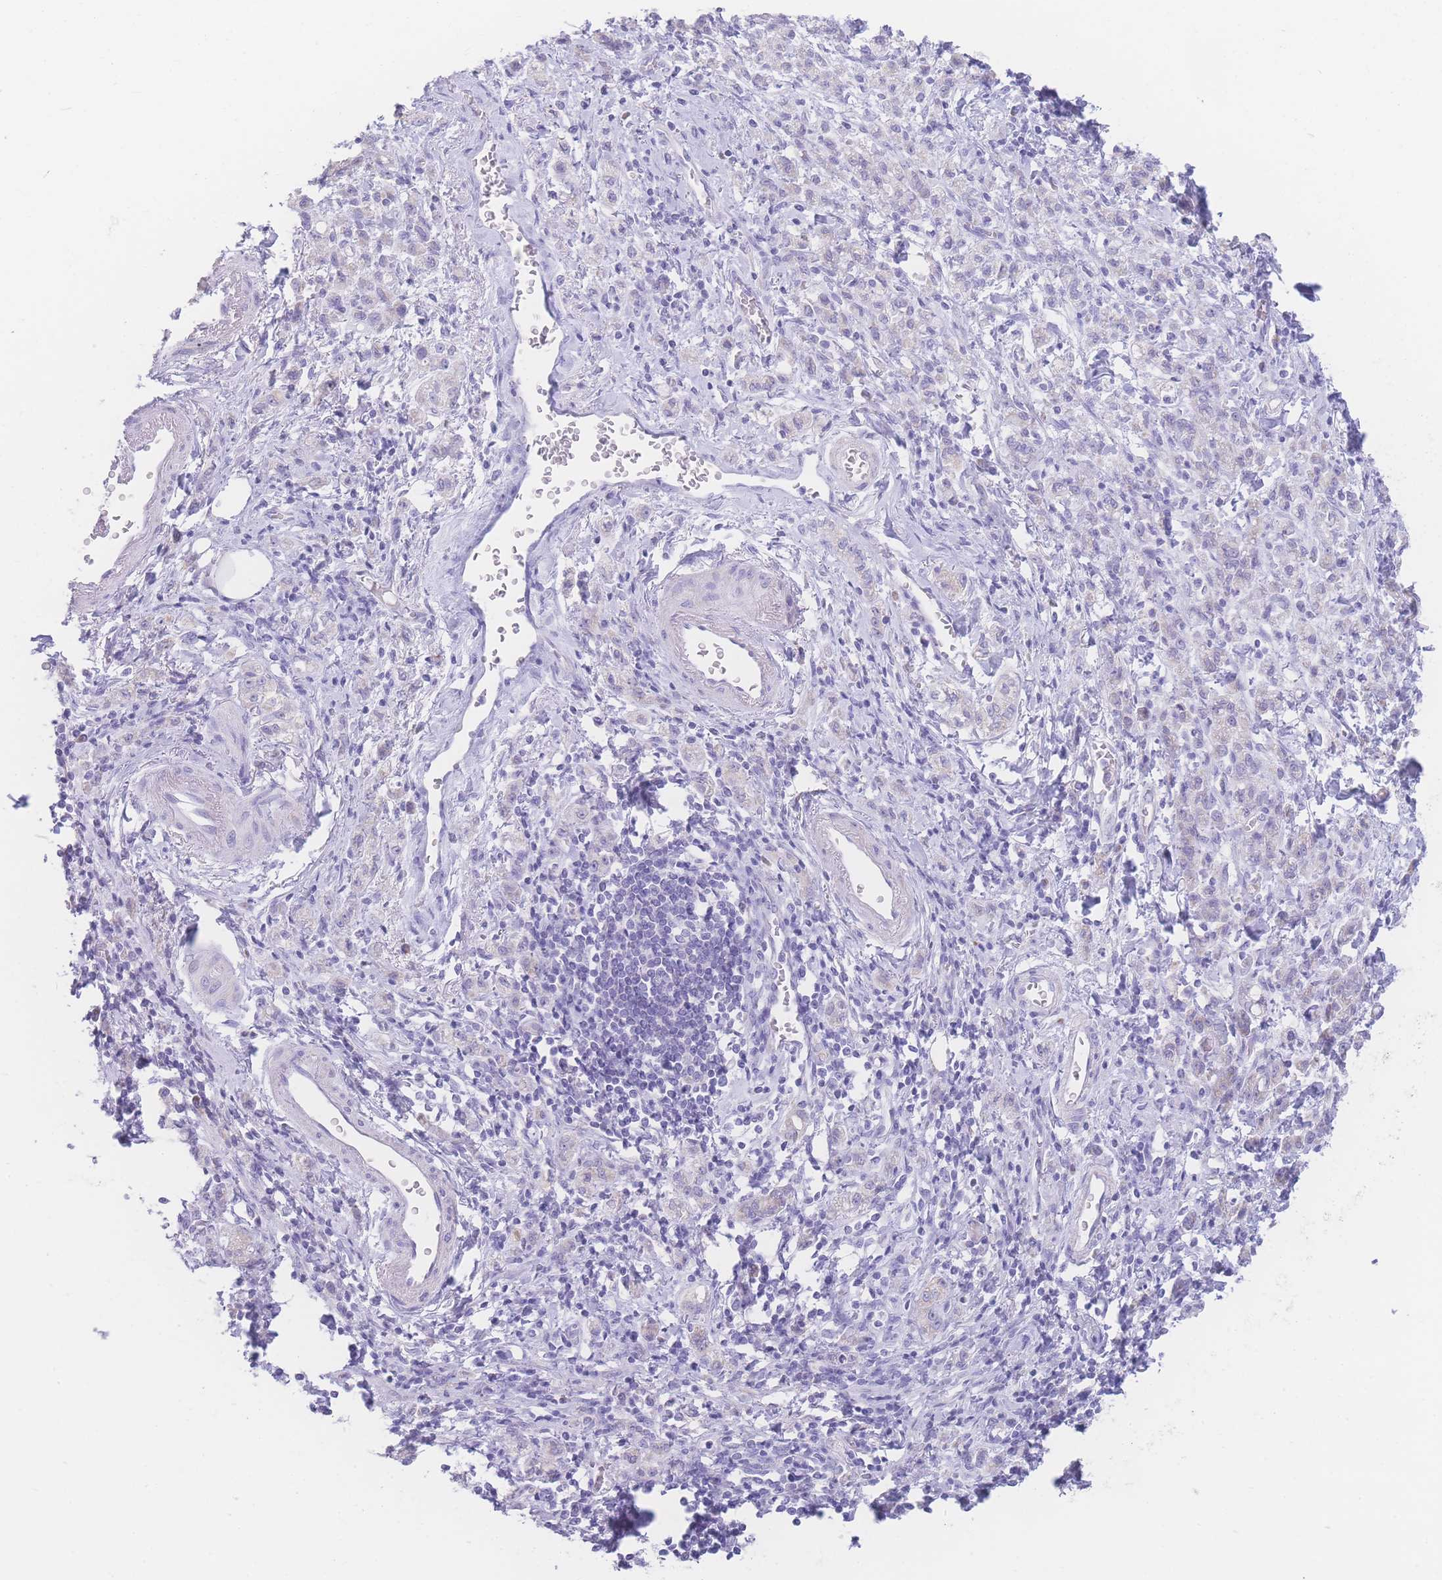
{"staining": {"intensity": "negative", "quantity": "none", "location": "none"}, "tissue": "stomach cancer", "cell_type": "Tumor cells", "image_type": "cancer", "snomed": [{"axis": "morphology", "description": "Adenocarcinoma, NOS"}, {"axis": "topography", "description": "Stomach"}], "caption": "Photomicrograph shows no significant protein staining in tumor cells of stomach adenocarcinoma.", "gene": "NBEAL1", "patient": {"sex": "male", "age": 77}}